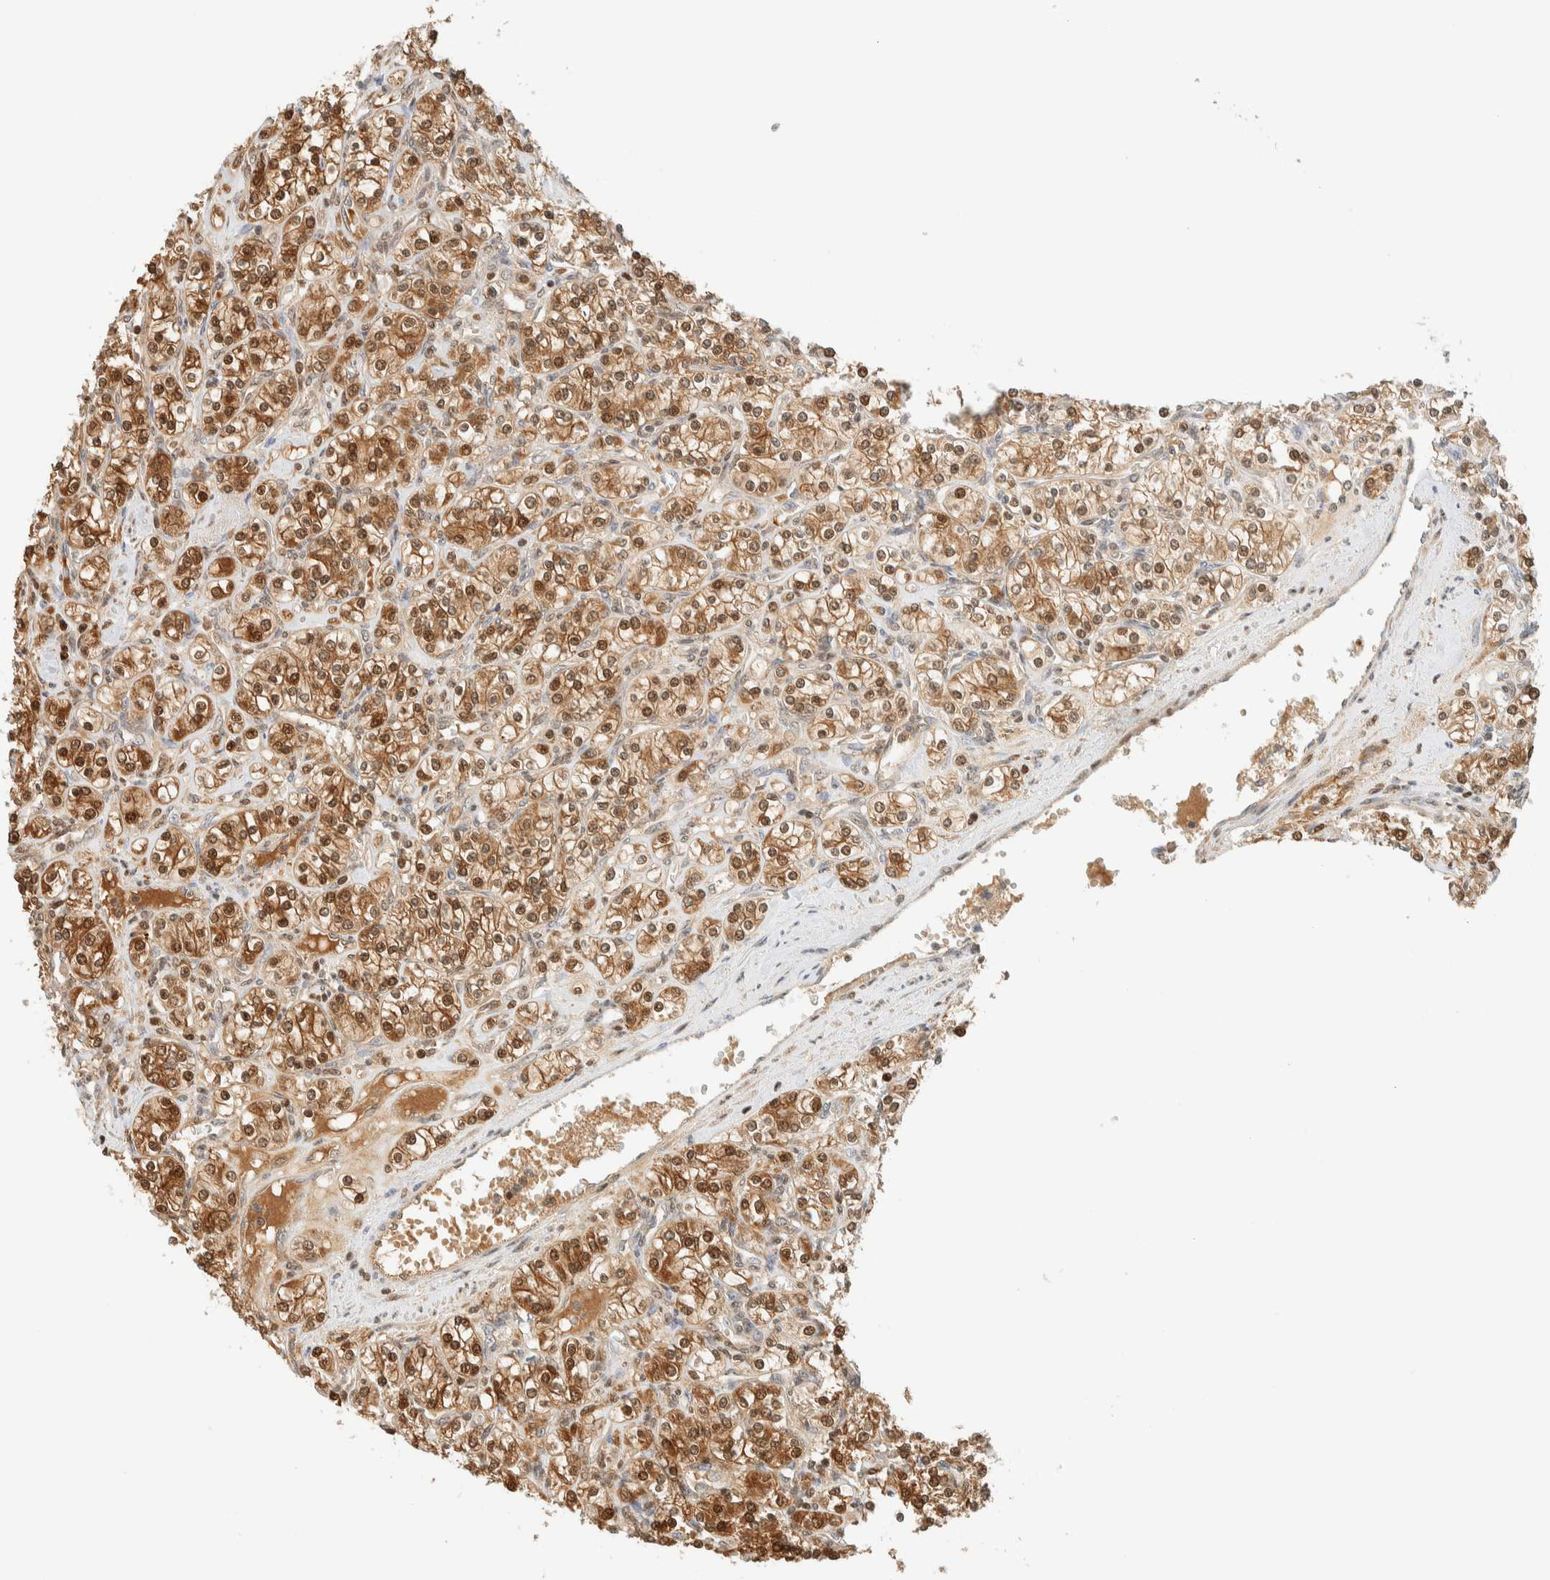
{"staining": {"intensity": "moderate", "quantity": ">75%", "location": "cytoplasmic/membranous,nuclear"}, "tissue": "renal cancer", "cell_type": "Tumor cells", "image_type": "cancer", "snomed": [{"axis": "morphology", "description": "Adenocarcinoma, NOS"}, {"axis": "topography", "description": "Kidney"}], "caption": "DAB immunohistochemical staining of human renal cancer (adenocarcinoma) demonstrates moderate cytoplasmic/membranous and nuclear protein positivity in approximately >75% of tumor cells.", "gene": "ZBTB37", "patient": {"sex": "male", "age": 77}}